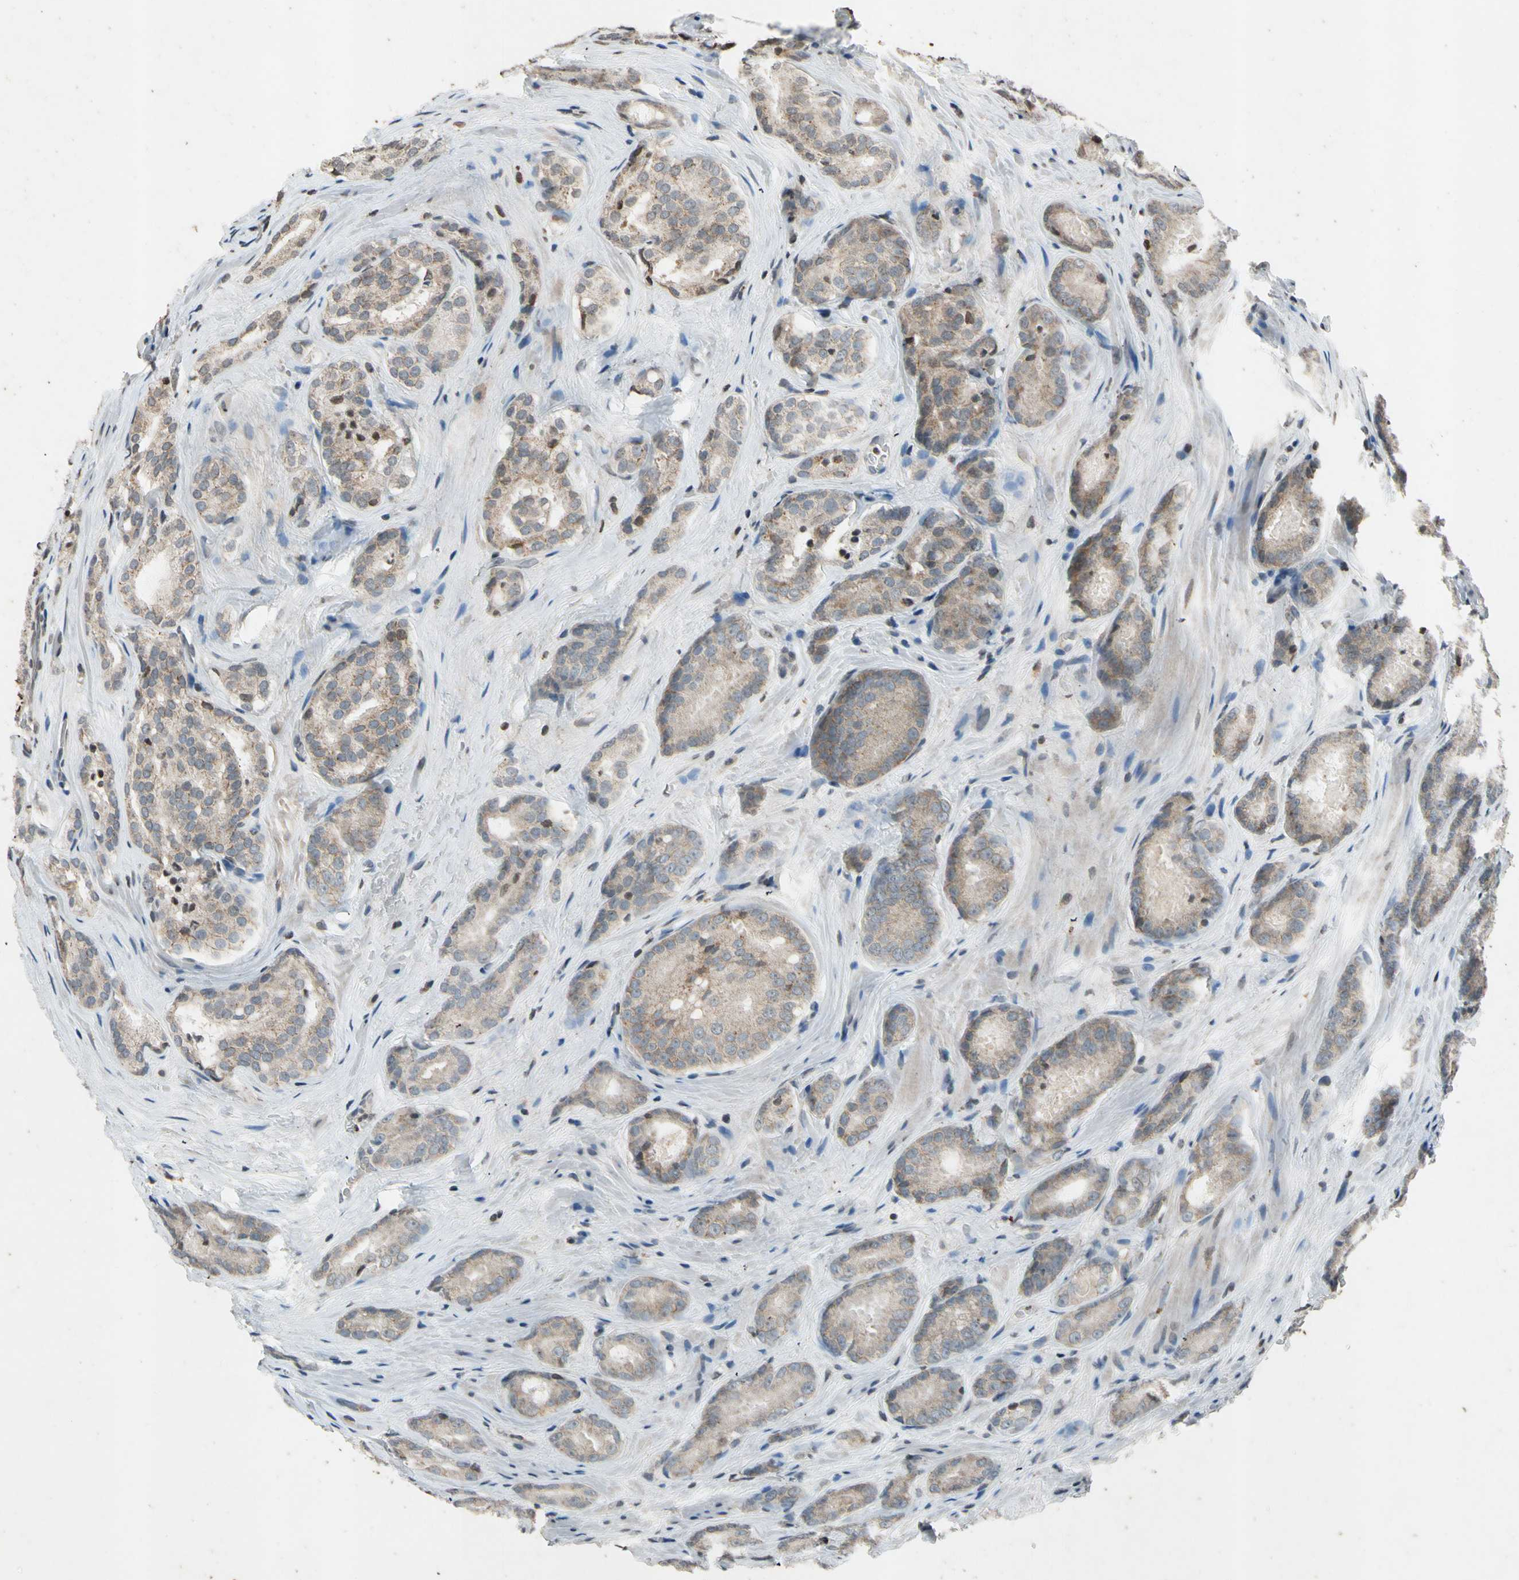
{"staining": {"intensity": "weak", "quantity": ">75%", "location": "cytoplasmic/membranous"}, "tissue": "prostate cancer", "cell_type": "Tumor cells", "image_type": "cancer", "snomed": [{"axis": "morphology", "description": "Adenocarcinoma, High grade"}, {"axis": "topography", "description": "Prostate"}], "caption": "High-power microscopy captured an IHC image of high-grade adenocarcinoma (prostate), revealing weak cytoplasmic/membranous positivity in approximately >75% of tumor cells.", "gene": "CLDN11", "patient": {"sex": "male", "age": 64}}